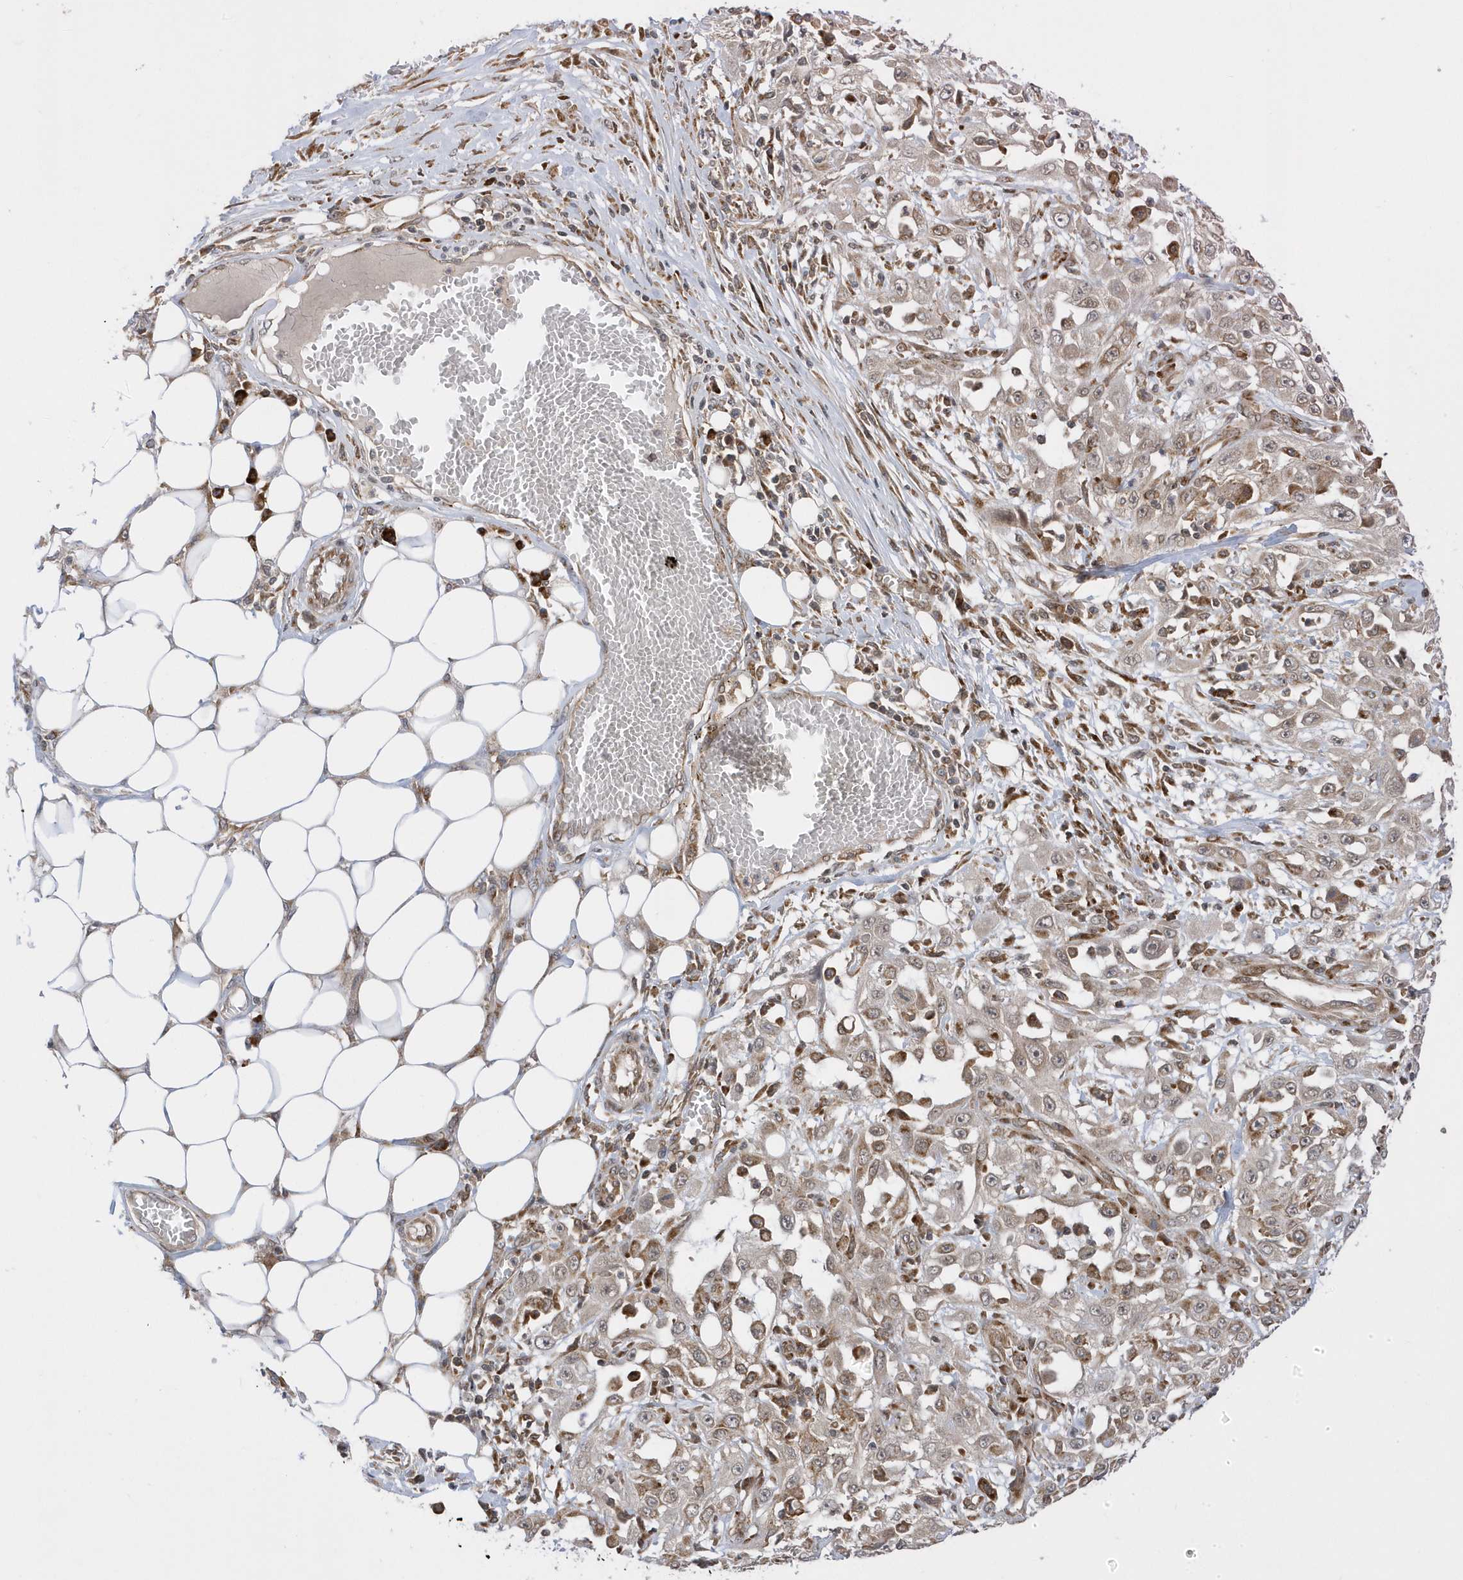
{"staining": {"intensity": "weak", "quantity": "25%-75%", "location": "cytoplasmic/membranous"}, "tissue": "skin cancer", "cell_type": "Tumor cells", "image_type": "cancer", "snomed": [{"axis": "morphology", "description": "Squamous cell carcinoma, NOS"}, {"axis": "morphology", "description": "Squamous cell carcinoma, metastatic, NOS"}, {"axis": "topography", "description": "Skin"}, {"axis": "topography", "description": "Lymph node"}], "caption": "Skin cancer tissue demonstrates weak cytoplasmic/membranous expression in about 25%-75% of tumor cells, visualized by immunohistochemistry.", "gene": "METTL21A", "patient": {"sex": "male", "age": 75}}